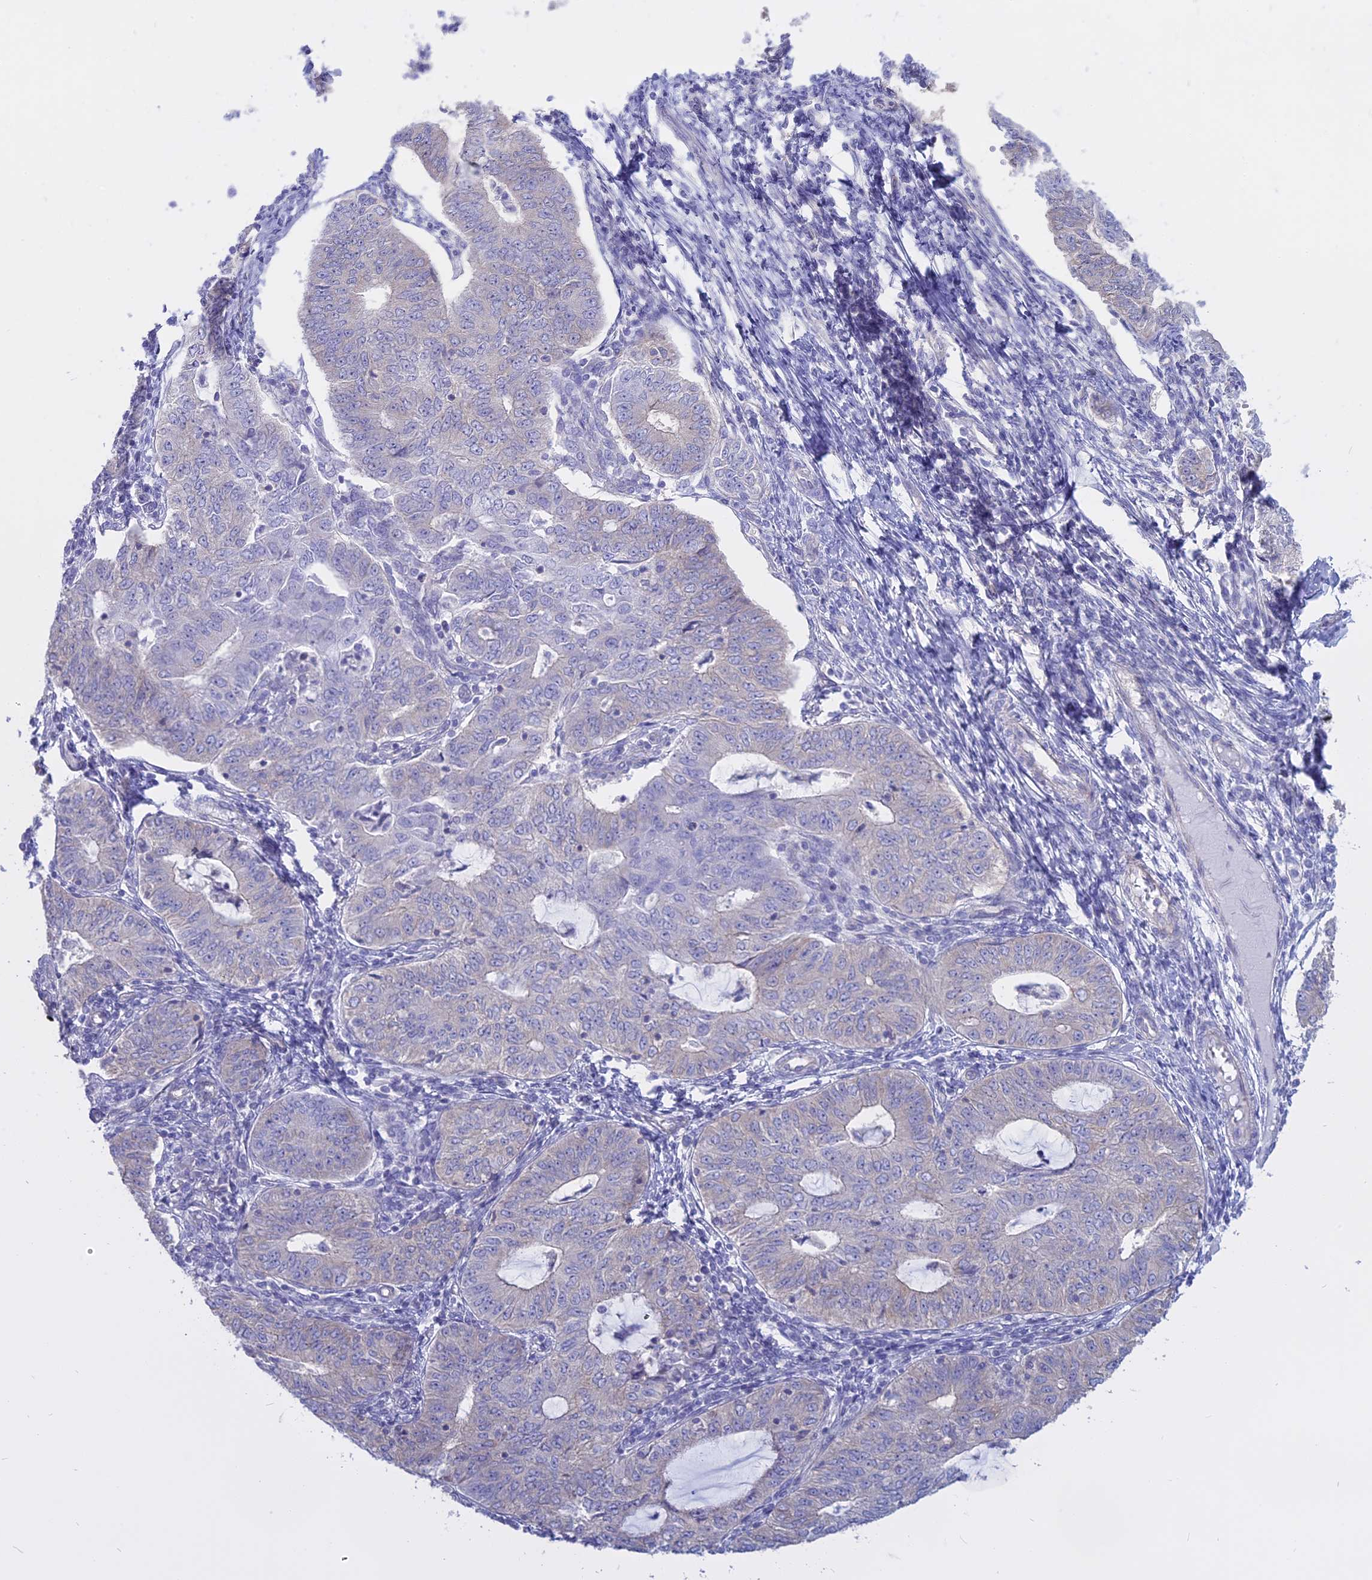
{"staining": {"intensity": "weak", "quantity": "<25%", "location": "cytoplasmic/membranous"}, "tissue": "endometrial cancer", "cell_type": "Tumor cells", "image_type": "cancer", "snomed": [{"axis": "morphology", "description": "Adenocarcinoma, NOS"}, {"axis": "topography", "description": "Endometrium"}], "caption": "Tumor cells show no significant protein positivity in endometrial adenocarcinoma. (DAB (3,3'-diaminobenzidine) immunohistochemistry (IHC) visualized using brightfield microscopy, high magnification).", "gene": "AHCYL1", "patient": {"sex": "female", "age": 32}}